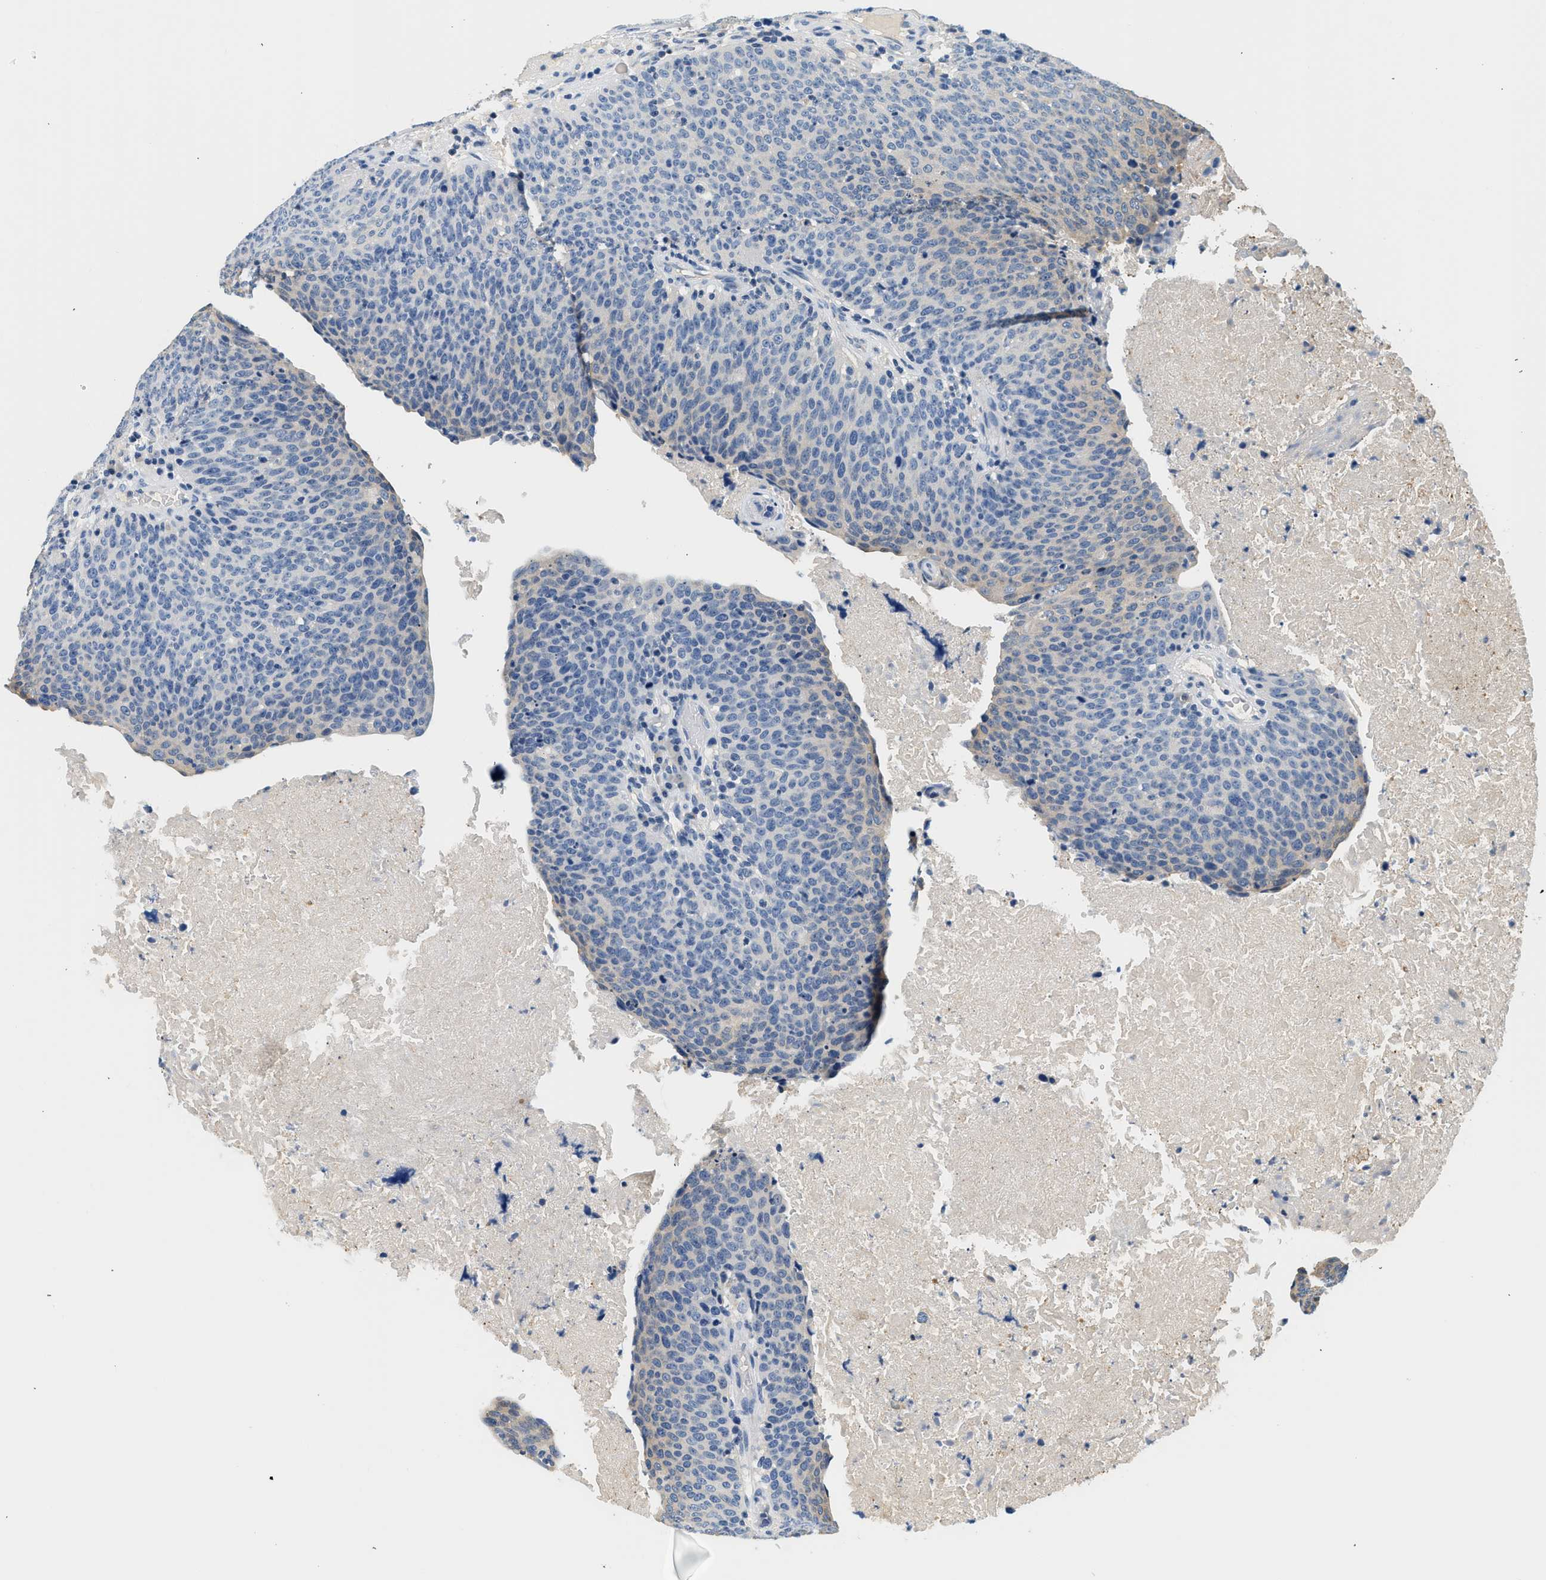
{"staining": {"intensity": "negative", "quantity": "none", "location": "none"}, "tissue": "head and neck cancer", "cell_type": "Tumor cells", "image_type": "cancer", "snomed": [{"axis": "morphology", "description": "Squamous cell carcinoma, NOS"}, {"axis": "morphology", "description": "Squamous cell carcinoma, metastatic, NOS"}, {"axis": "topography", "description": "Lymph node"}, {"axis": "topography", "description": "Head-Neck"}], "caption": "The image displays no significant staining in tumor cells of head and neck cancer. (DAB immunohistochemistry (IHC), high magnification).", "gene": "SLC35E1", "patient": {"sex": "male", "age": 62}}